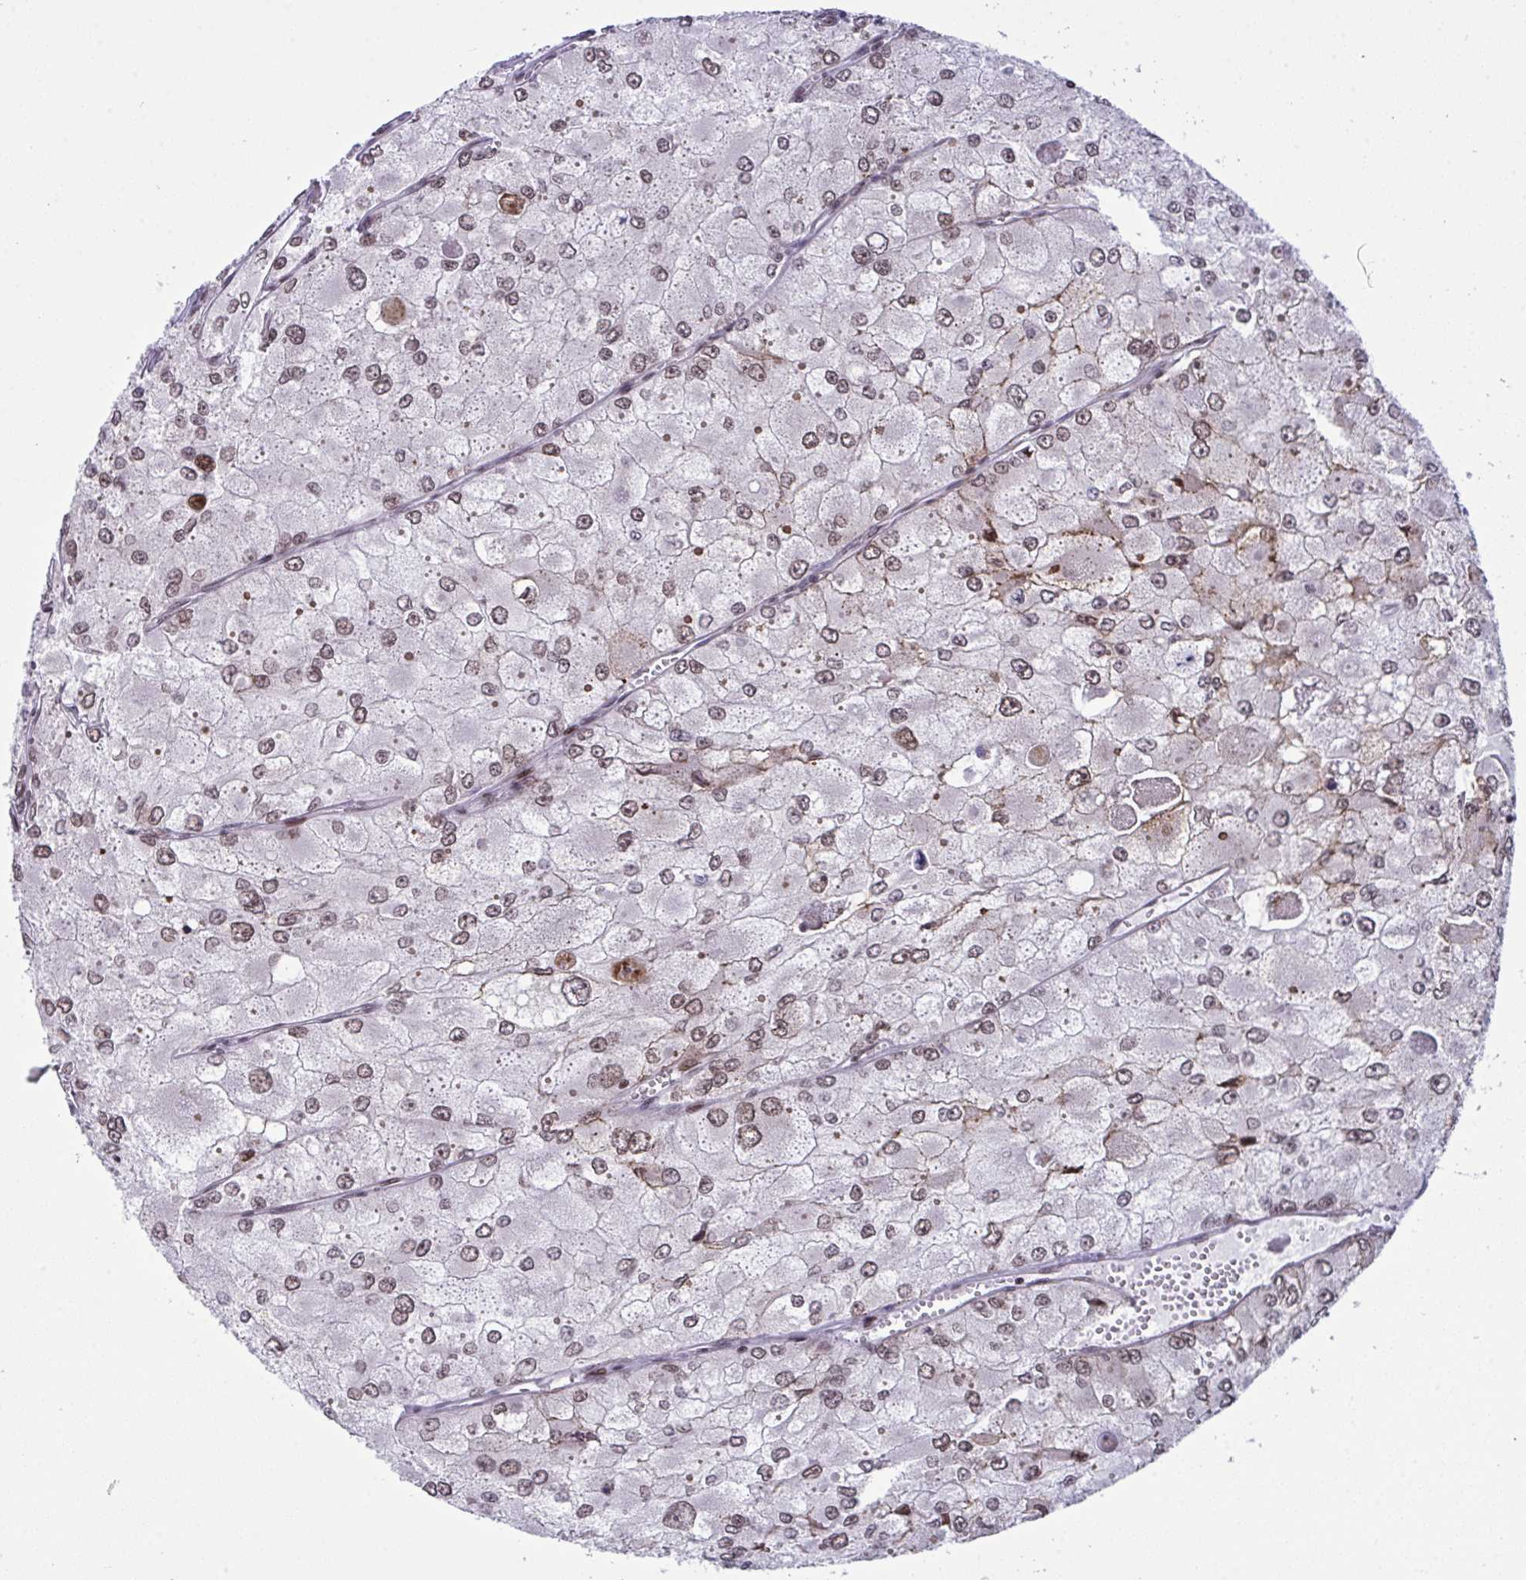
{"staining": {"intensity": "moderate", "quantity": ">75%", "location": "nuclear"}, "tissue": "renal cancer", "cell_type": "Tumor cells", "image_type": "cancer", "snomed": [{"axis": "morphology", "description": "Adenocarcinoma, NOS"}, {"axis": "topography", "description": "Kidney"}], "caption": "A micrograph of renal adenocarcinoma stained for a protein reveals moderate nuclear brown staining in tumor cells.", "gene": "ZFHX3", "patient": {"sex": "female", "age": 70}}